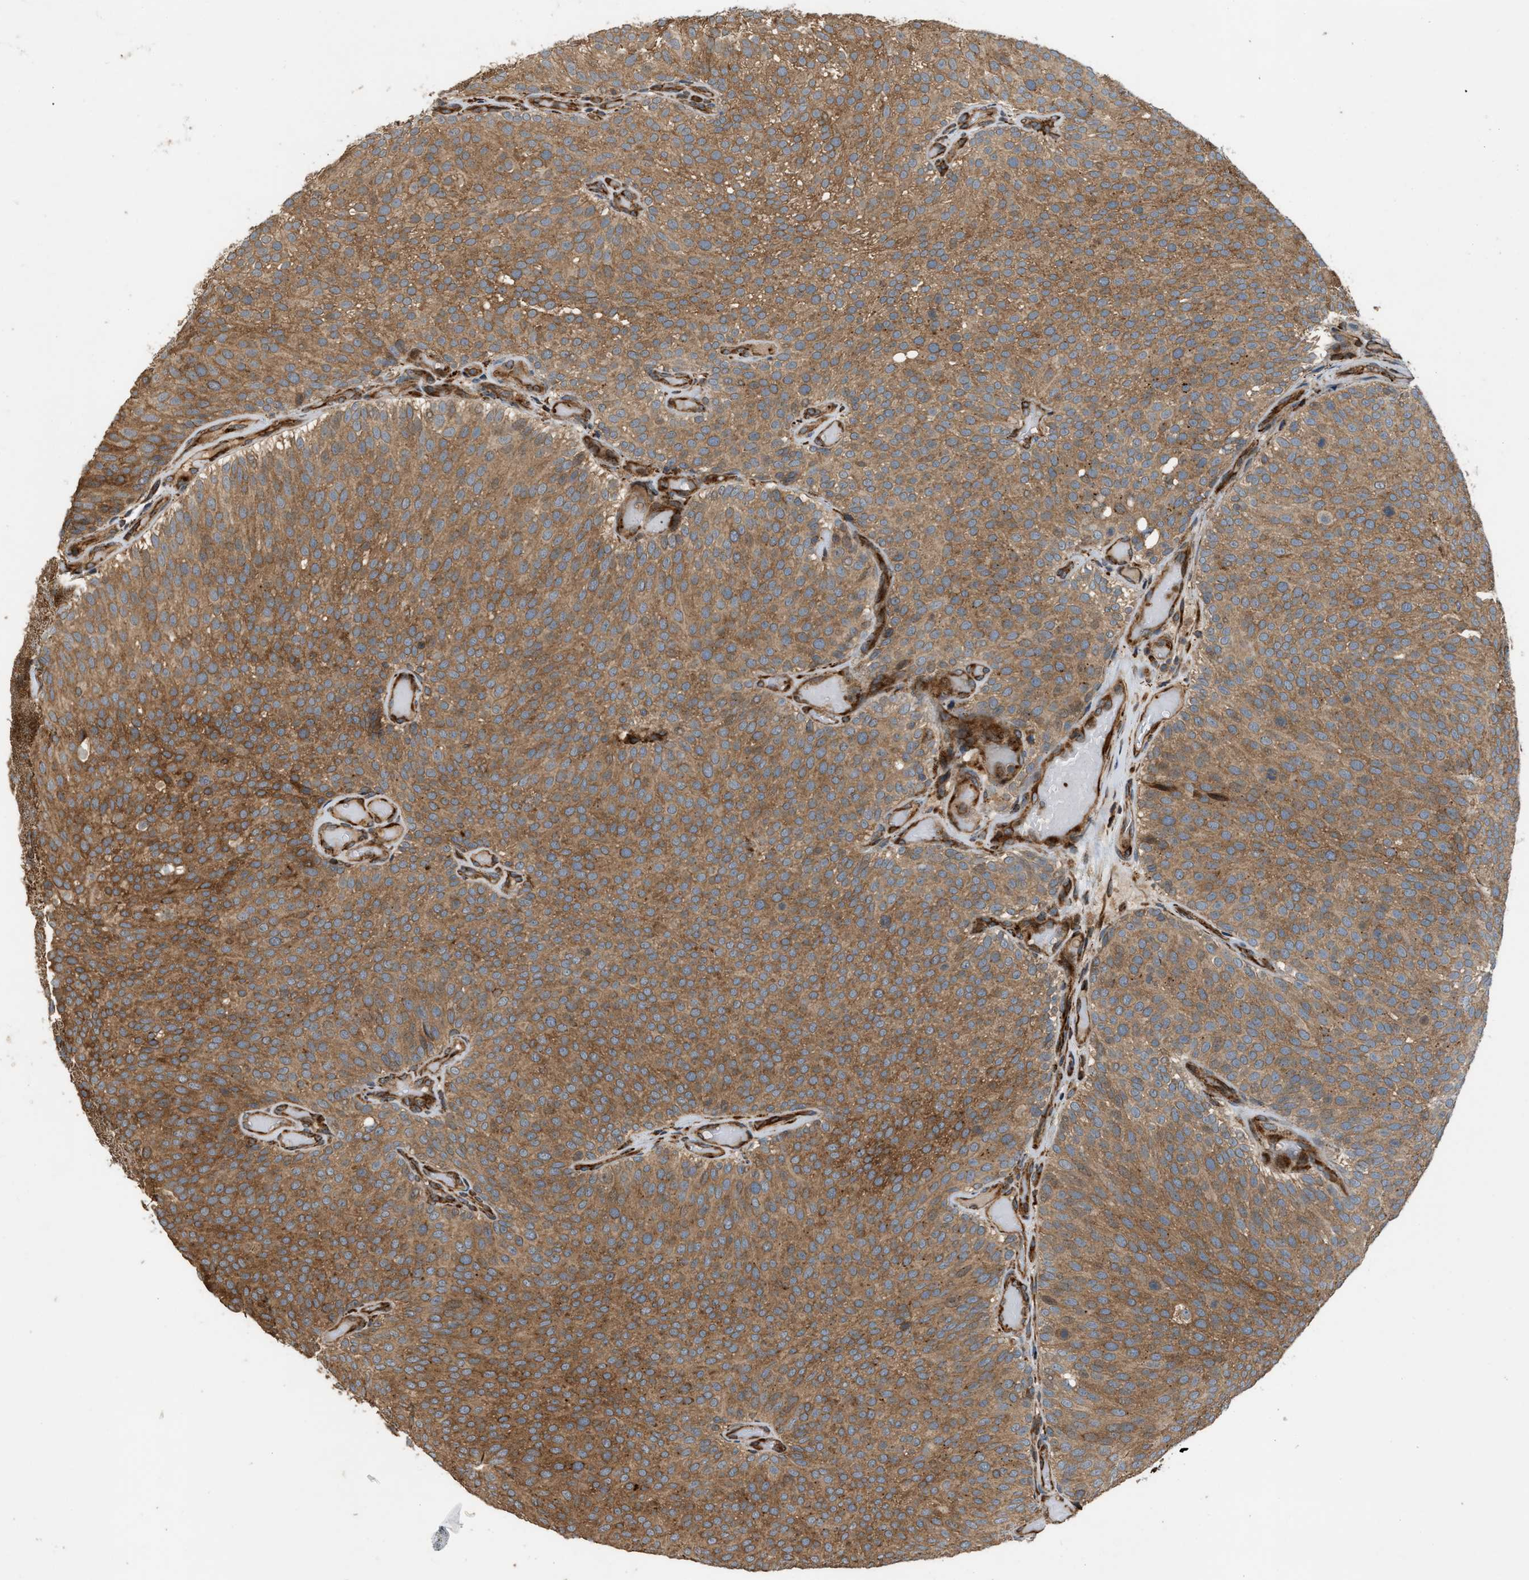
{"staining": {"intensity": "moderate", "quantity": ">75%", "location": "cytoplasmic/membranous"}, "tissue": "urothelial cancer", "cell_type": "Tumor cells", "image_type": "cancer", "snomed": [{"axis": "morphology", "description": "Urothelial carcinoma, Low grade"}, {"axis": "topography", "description": "Urinary bladder"}], "caption": "Immunohistochemical staining of urothelial cancer demonstrates medium levels of moderate cytoplasmic/membranous protein expression in approximately >75% of tumor cells.", "gene": "BAIAP2L1", "patient": {"sex": "male", "age": 78}}